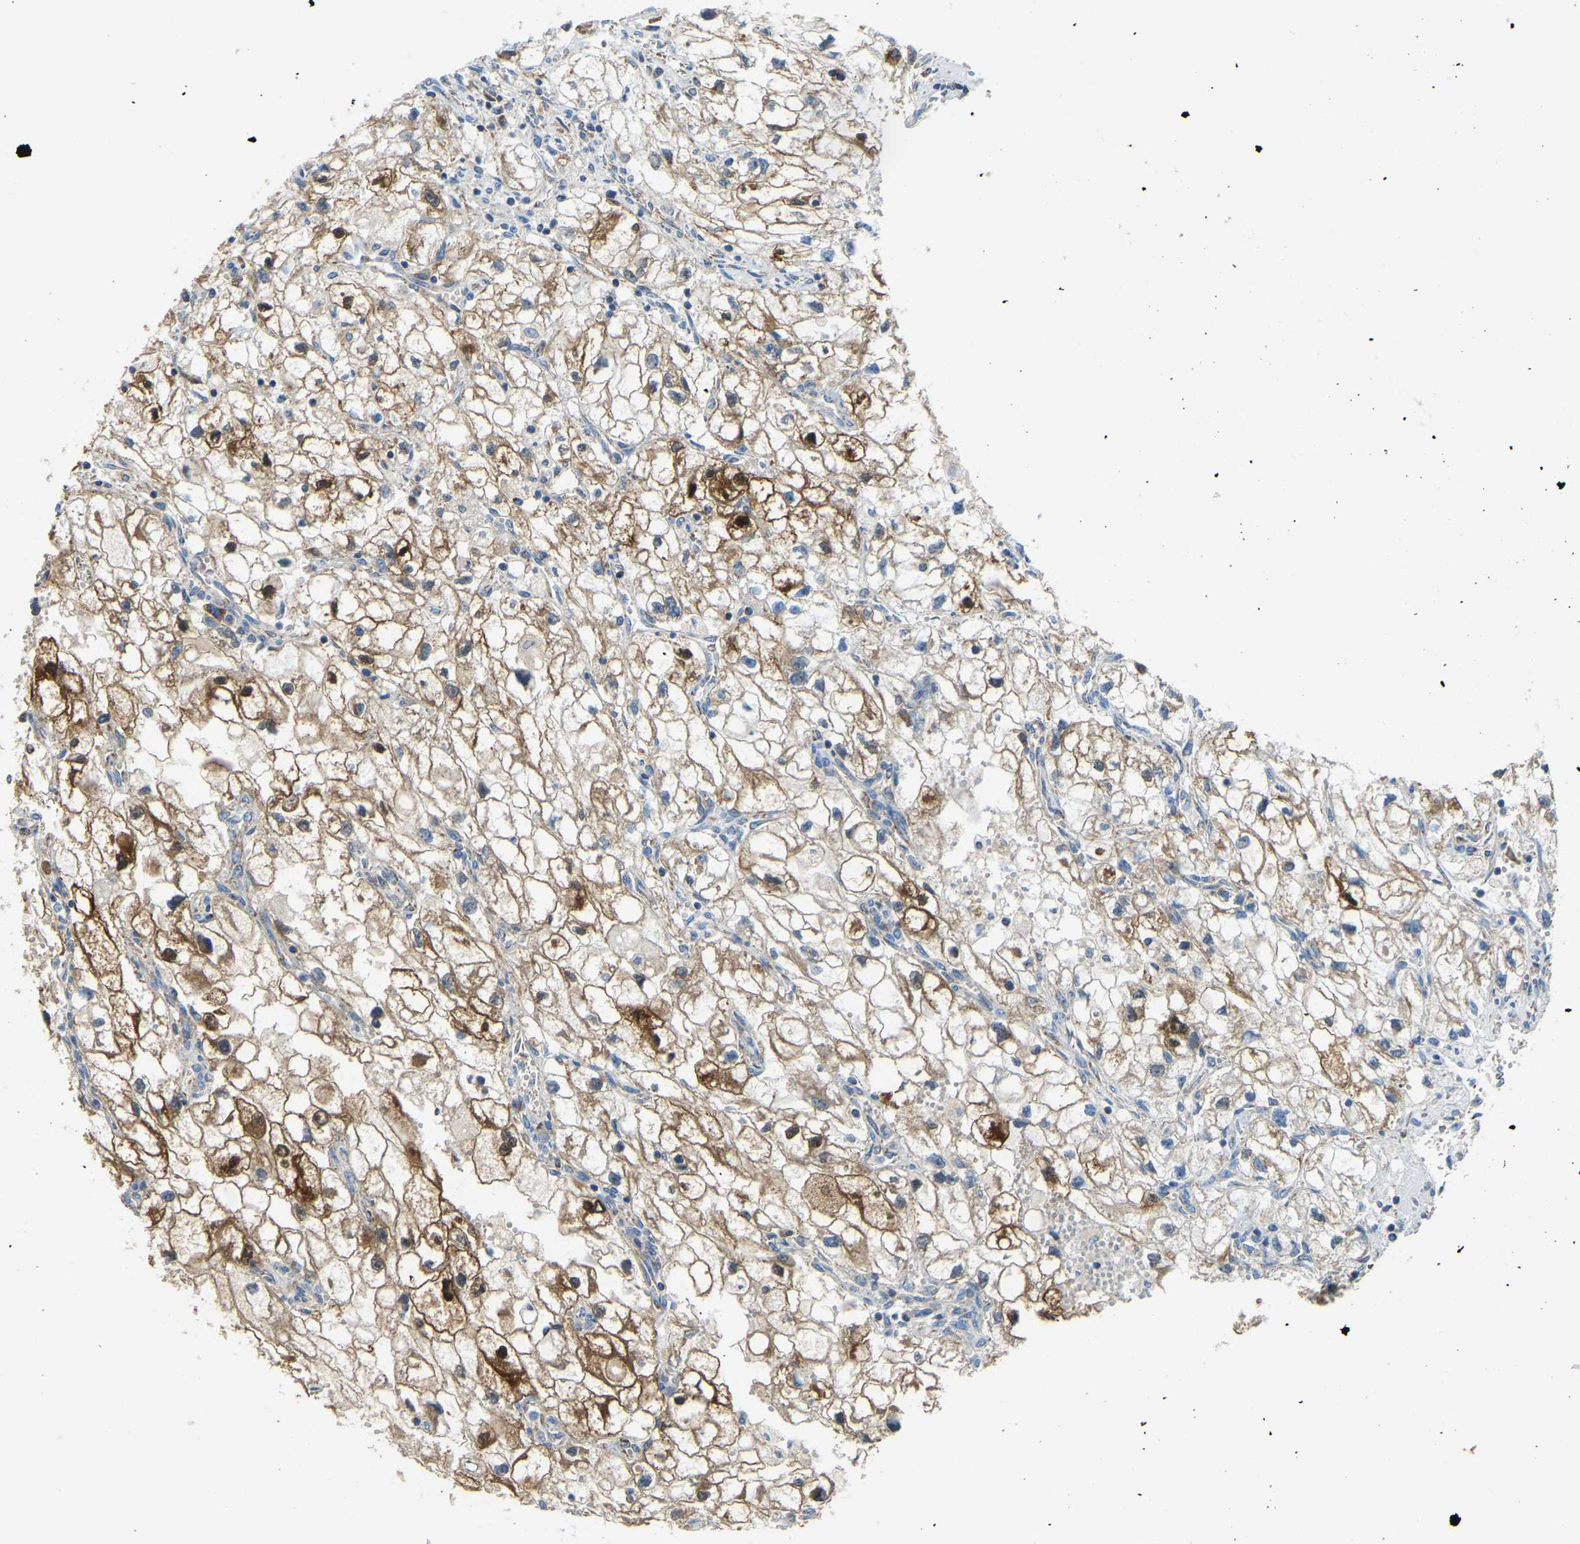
{"staining": {"intensity": "moderate", "quantity": "25%-75%", "location": "cytoplasmic/membranous"}, "tissue": "renal cancer", "cell_type": "Tumor cells", "image_type": "cancer", "snomed": [{"axis": "morphology", "description": "Adenocarcinoma, NOS"}, {"axis": "topography", "description": "Kidney"}], "caption": "Immunohistochemistry of renal cancer shows medium levels of moderate cytoplasmic/membranous positivity in about 25%-75% of tumor cells. (Brightfield microscopy of DAB IHC at high magnification).", "gene": "GDA", "patient": {"sex": "female", "age": 70}}